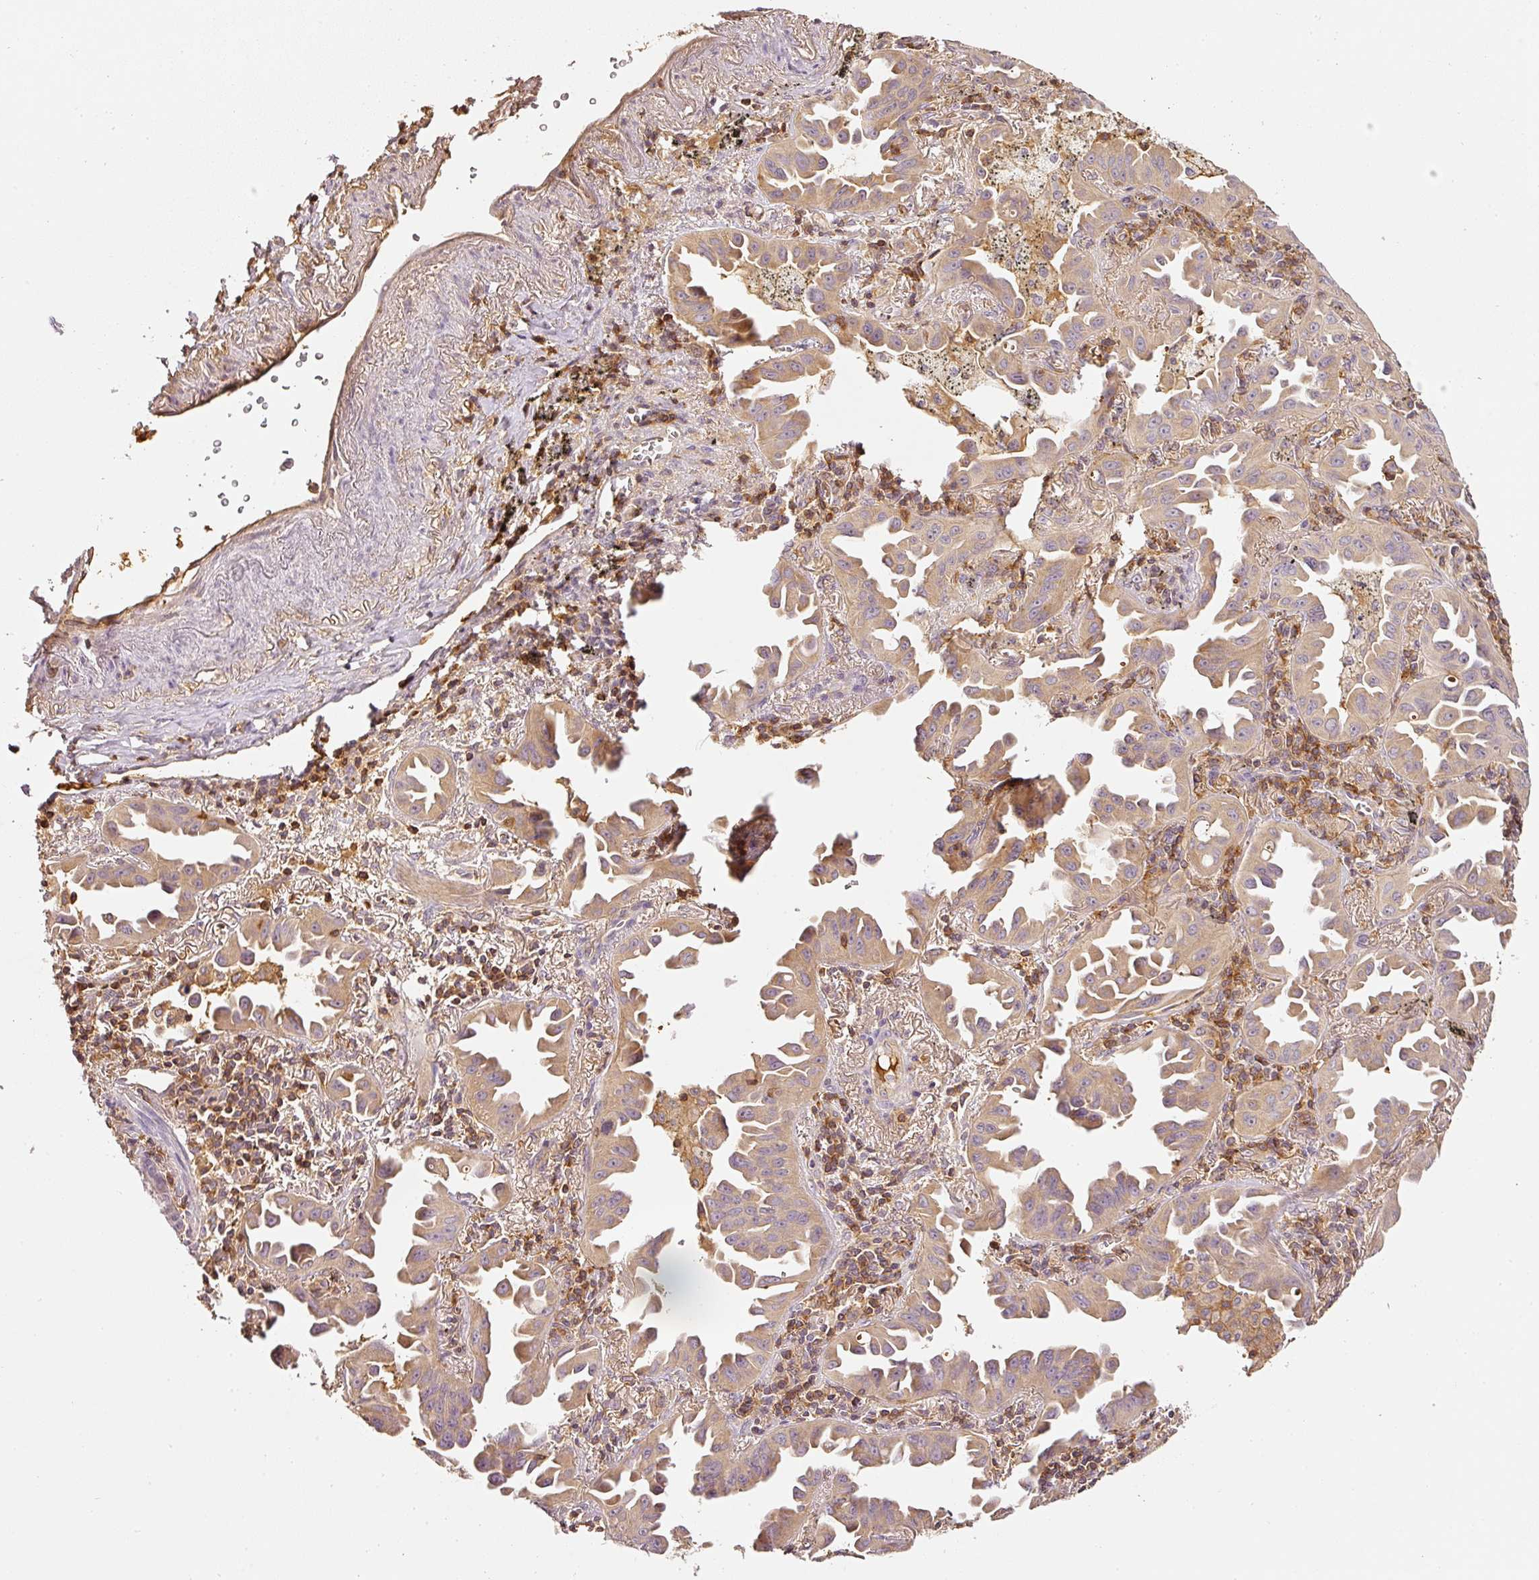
{"staining": {"intensity": "weak", "quantity": ">75%", "location": "cytoplasmic/membranous"}, "tissue": "lung cancer", "cell_type": "Tumor cells", "image_type": "cancer", "snomed": [{"axis": "morphology", "description": "Adenocarcinoma, NOS"}, {"axis": "topography", "description": "Lung"}], "caption": "Lung adenocarcinoma tissue exhibits weak cytoplasmic/membranous positivity in approximately >75% of tumor cells (DAB IHC with brightfield microscopy, high magnification).", "gene": "EVL", "patient": {"sex": "male", "age": 68}}